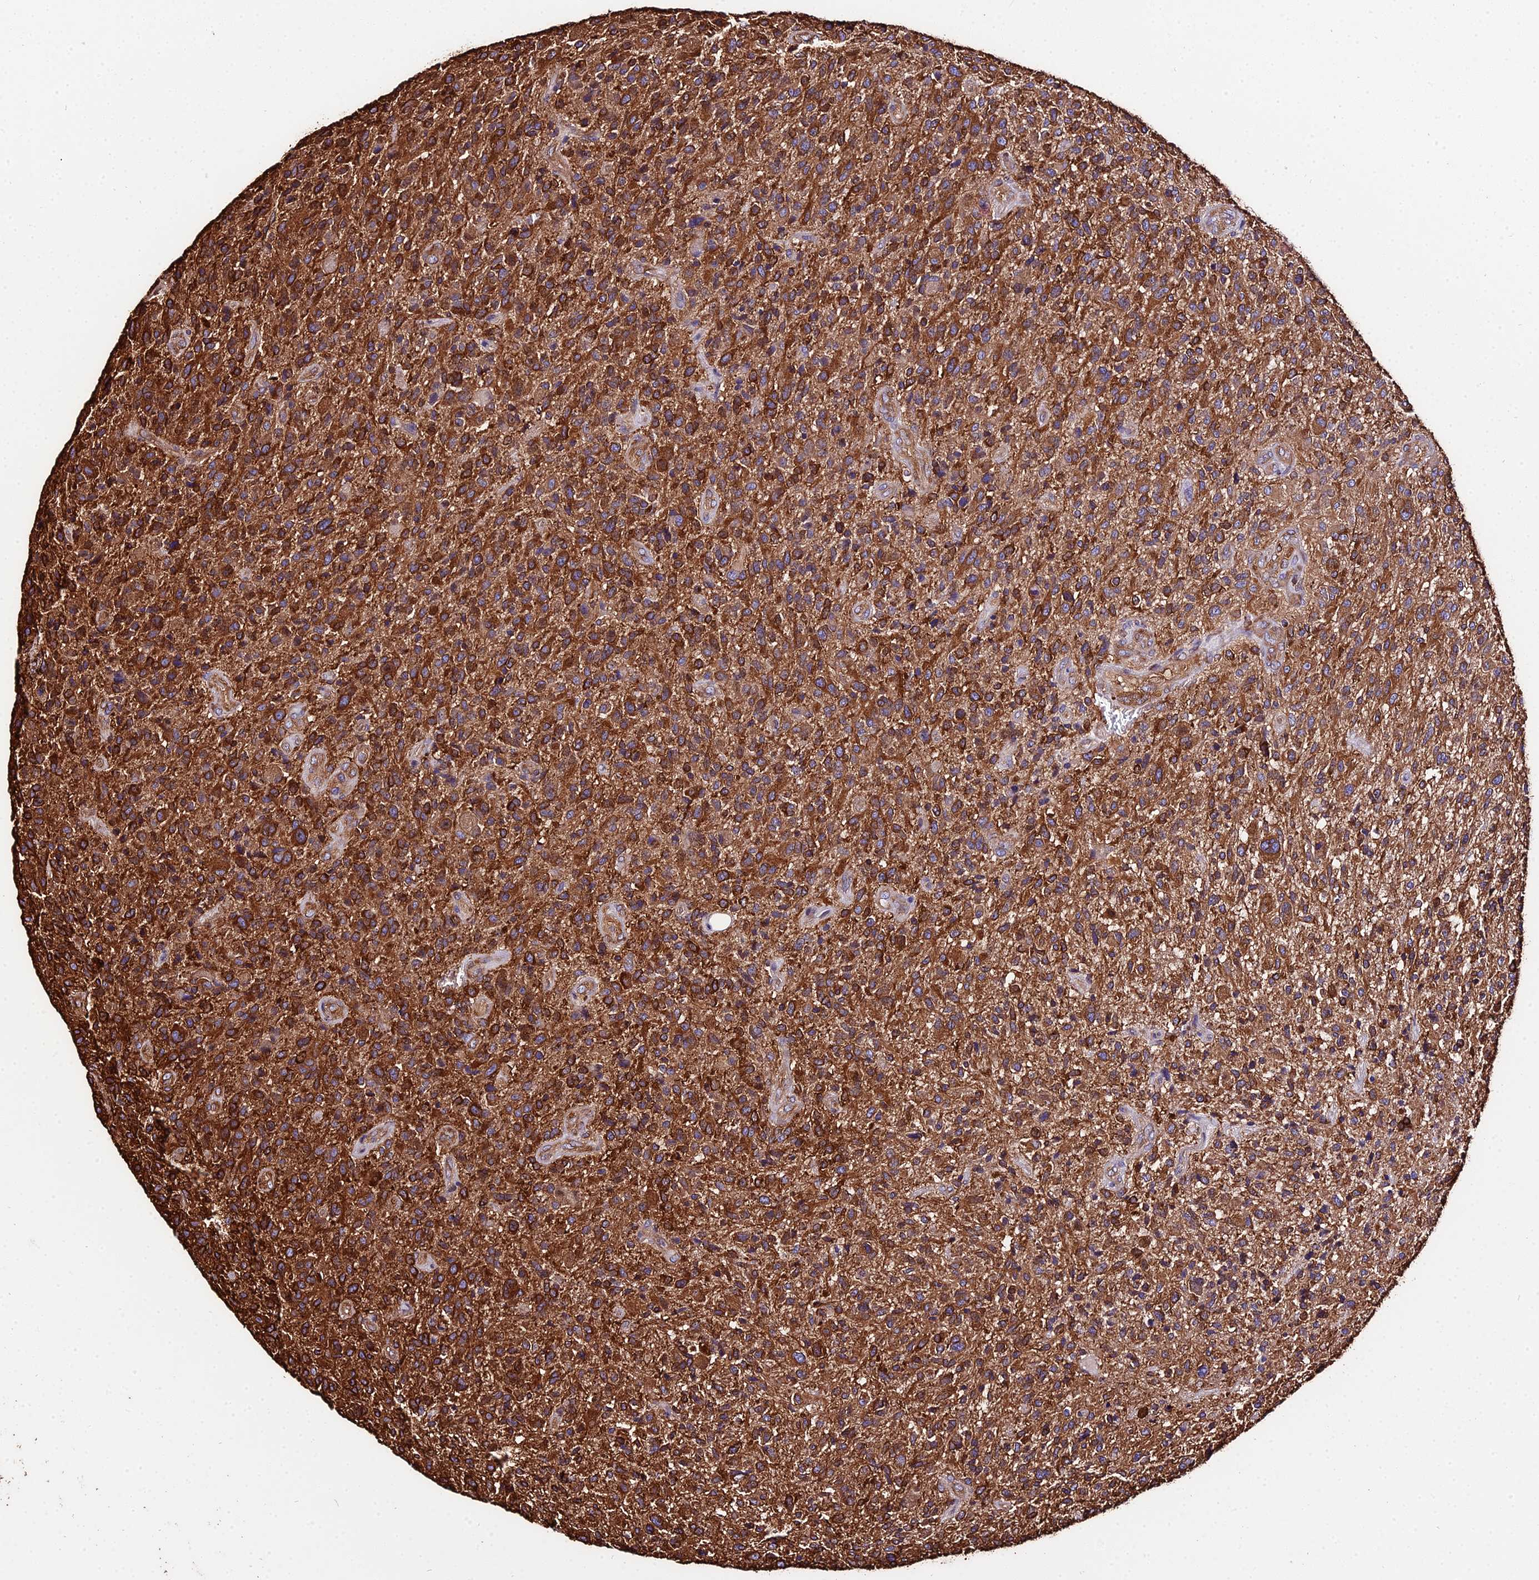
{"staining": {"intensity": "strong", "quantity": ">75%", "location": "cytoplasmic/membranous"}, "tissue": "glioma", "cell_type": "Tumor cells", "image_type": "cancer", "snomed": [{"axis": "morphology", "description": "Glioma, malignant, High grade"}, {"axis": "topography", "description": "Brain"}], "caption": "A histopathology image showing strong cytoplasmic/membranous staining in approximately >75% of tumor cells in malignant glioma (high-grade), as visualized by brown immunohistochemical staining.", "gene": "TUBA3D", "patient": {"sex": "male", "age": 47}}